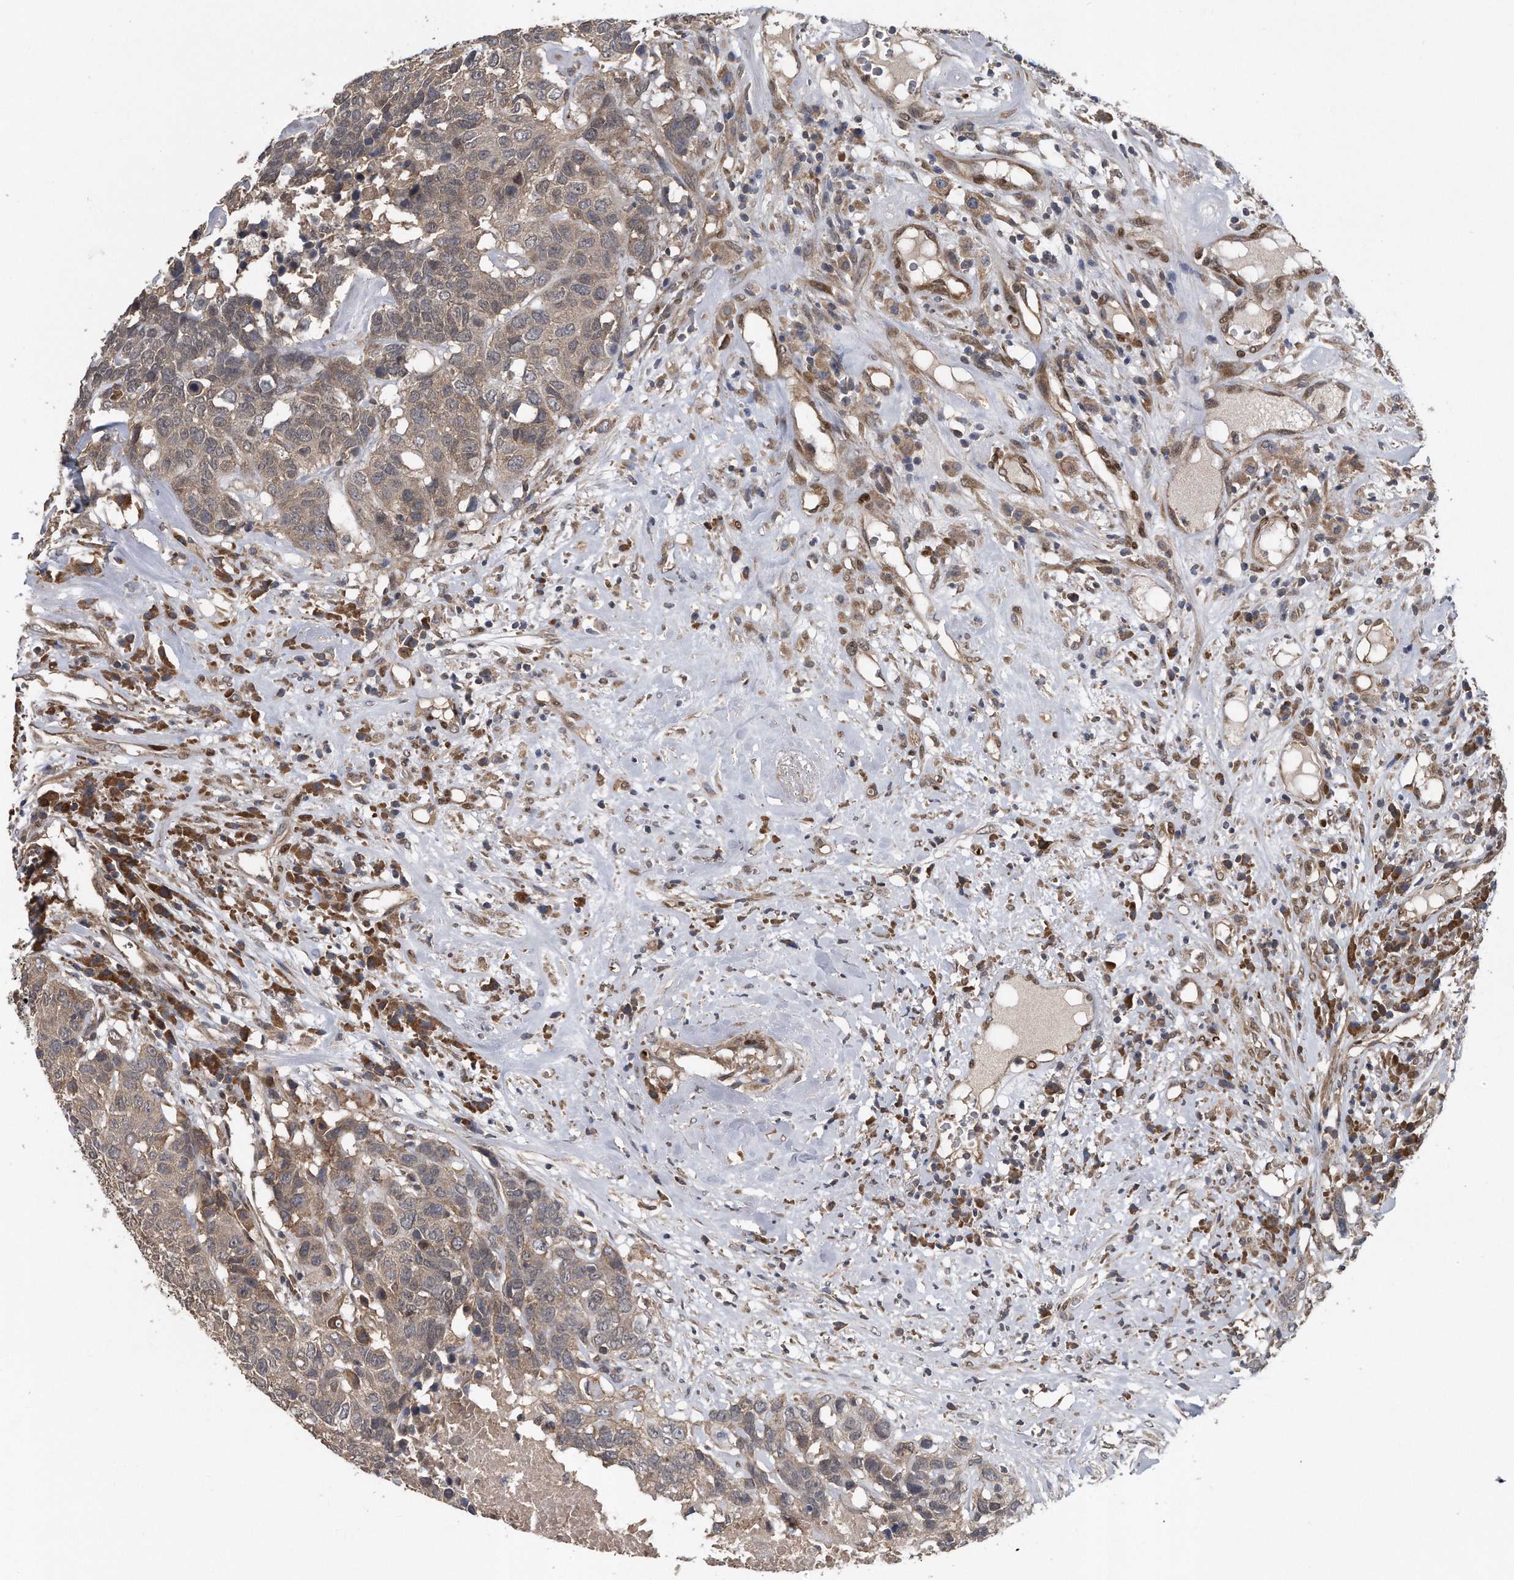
{"staining": {"intensity": "weak", "quantity": ">75%", "location": "cytoplasmic/membranous"}, "tissue": "head and neck cancer", "cell_type": "Tumor cells", "image_type": "cancer", "snomed": [{"axis": "morphology", "description": "Squamous cell carcinoma, NOS"}, {"axis": "topography", "description": "Head-Neck"}], "caption": "This is an image of immunohistochemistry (IHC) staining of squamous cell carcinoma (head and neck), which shows weak staining in the cytoplasmic/membranous of tumor cells.", "gene": "ZNF79", "patient": {"sex": "male", "age": 66}}